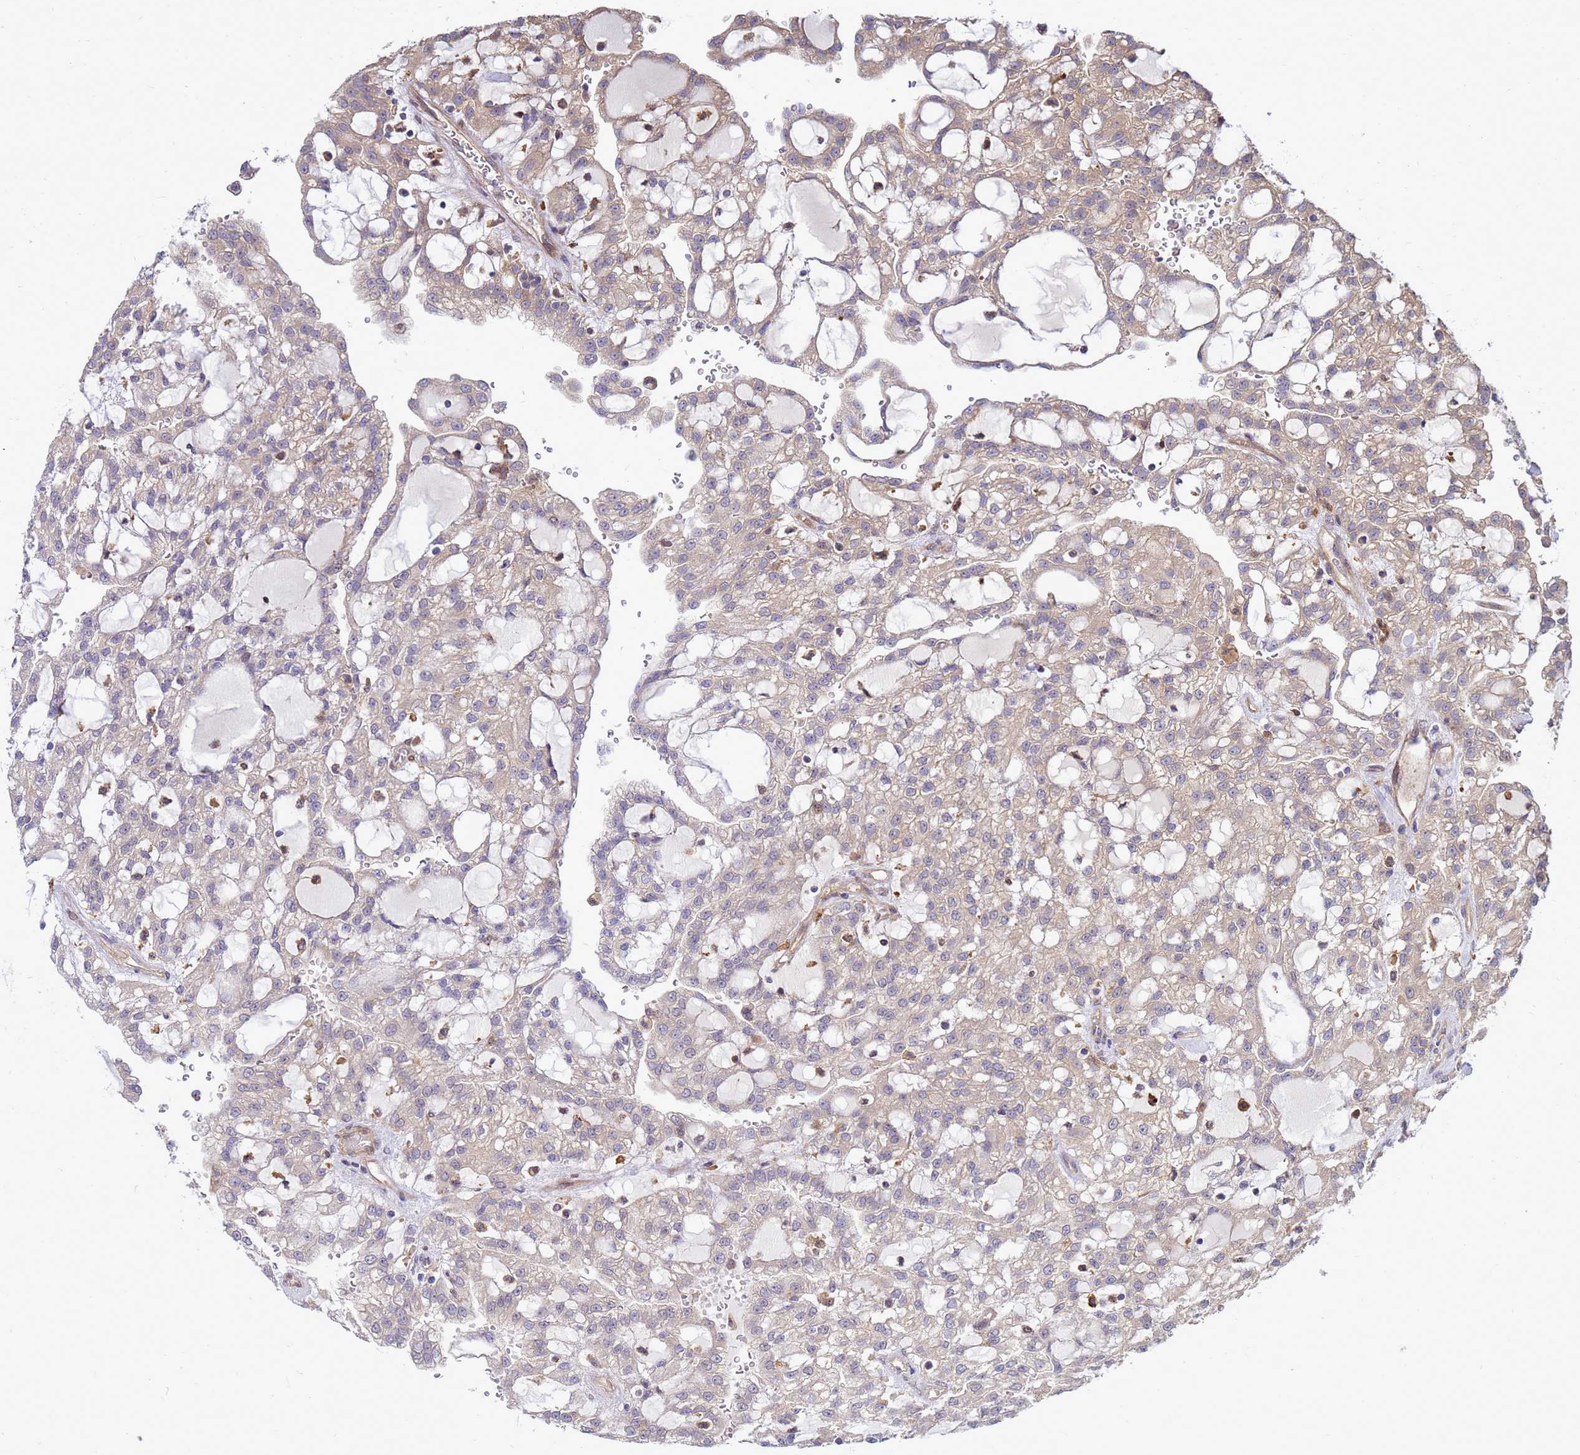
{"staining": {"intensity": "weak", "quantity": "<25%", "location": "cytoplasmic/membranous"}, "tissue": "renal cancer", "cell_type": "Tumor cells", "image_type": "cancer", "snomed": [{"axis": "morphology", "description": "Adenocarcinoma, NOS"}, {"axis": "topography", "description": "Kidney"}], "caption": "Immunohistochemistry (IHC) photomicrograph of renal cancer stained for a protein (brown), which reveals no positivity in tumor cells.", "gene": "RNF215", "patient": {"sex": "male", "age": 63}}